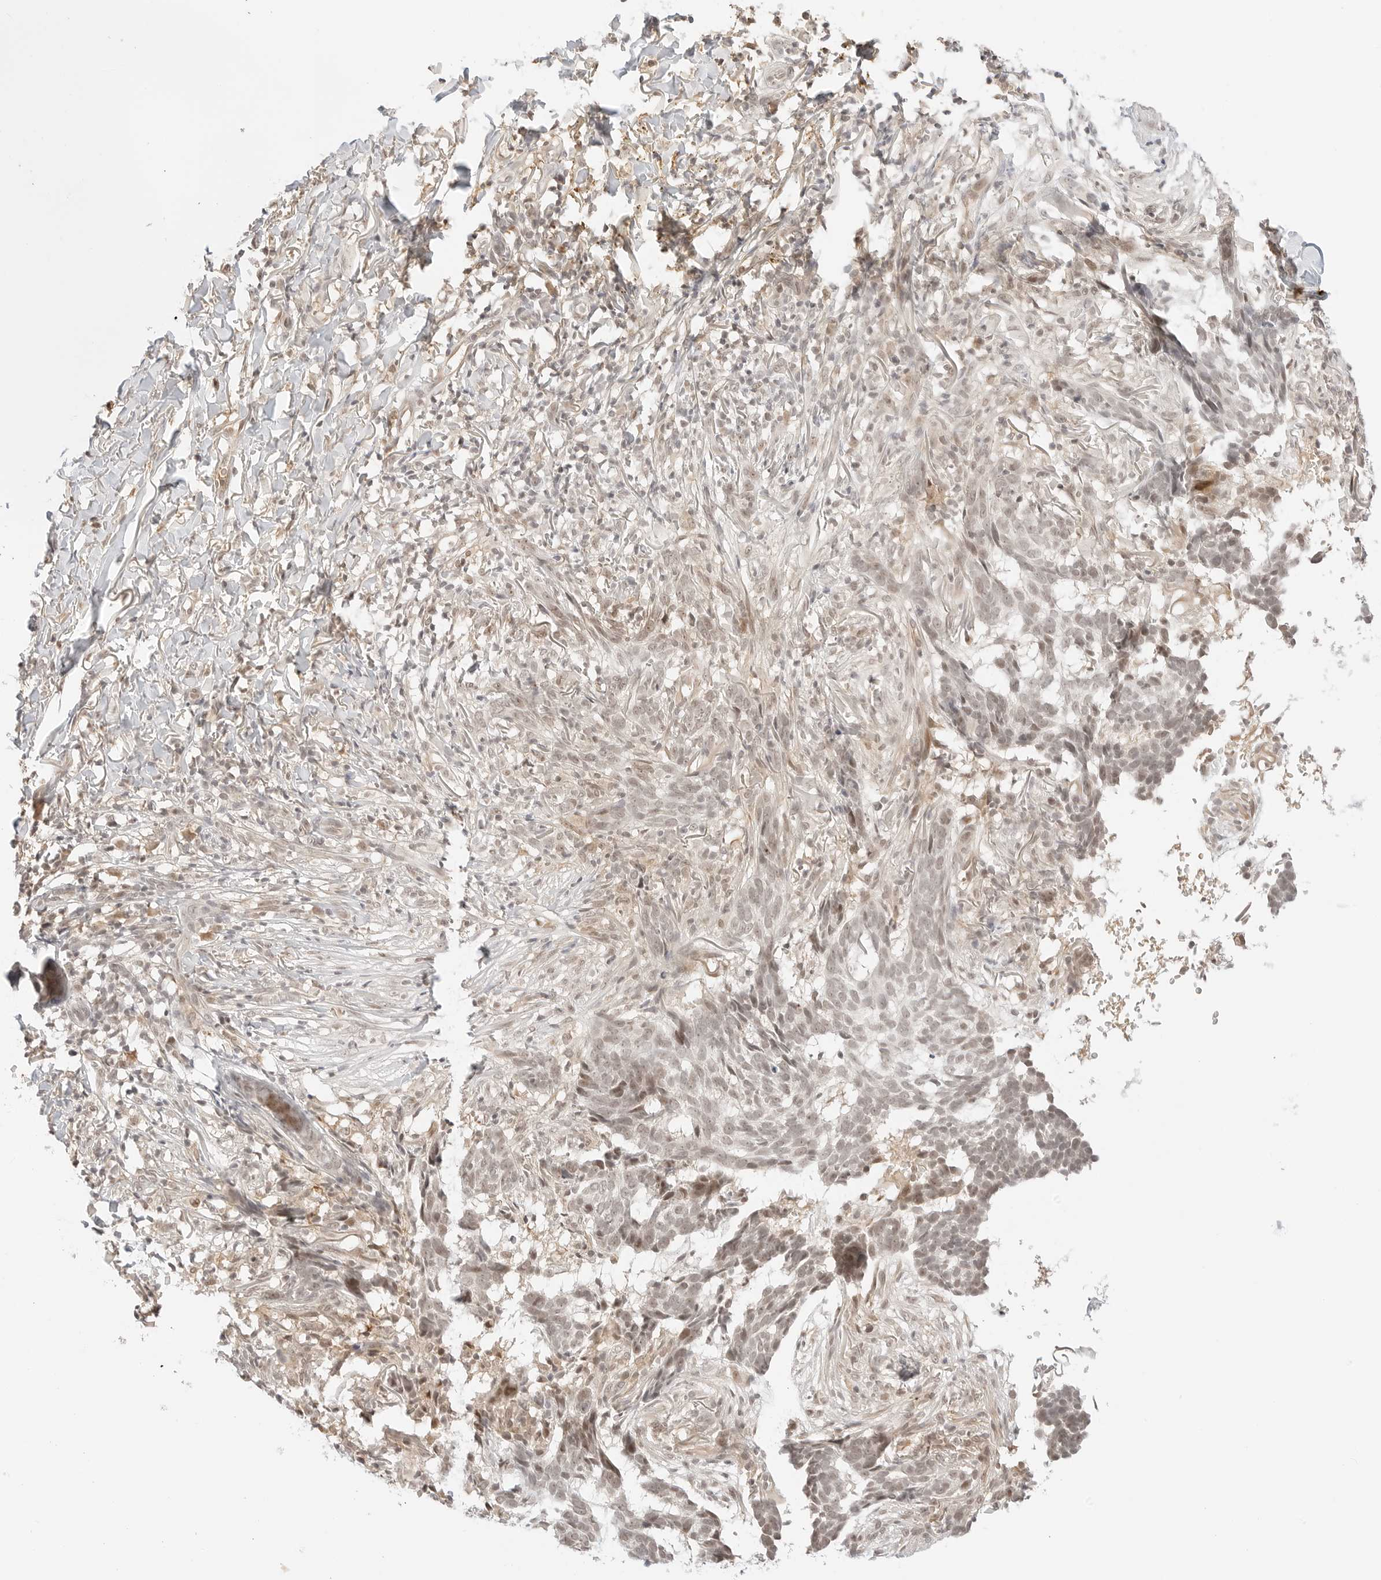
{"staining": {"intensity": "moderate", "quantity": "25%-75%", "location": "nuclear"}, "tissue": "skin cancer", "cell_type": "Tumor cells", "image_type": "cancer", "snomed": [{"axis": "morphology", "description": "Basal cell carcinoma"}, {"axis": "topography", "description": "Skin"}], "caption": "A brown stain labels moderate nuclear positivity of a protein in human skin basal cell carcinoma tumor cells.", "gene": "RPS6KL1", "patient": {"sex": "male", "age": 85}}